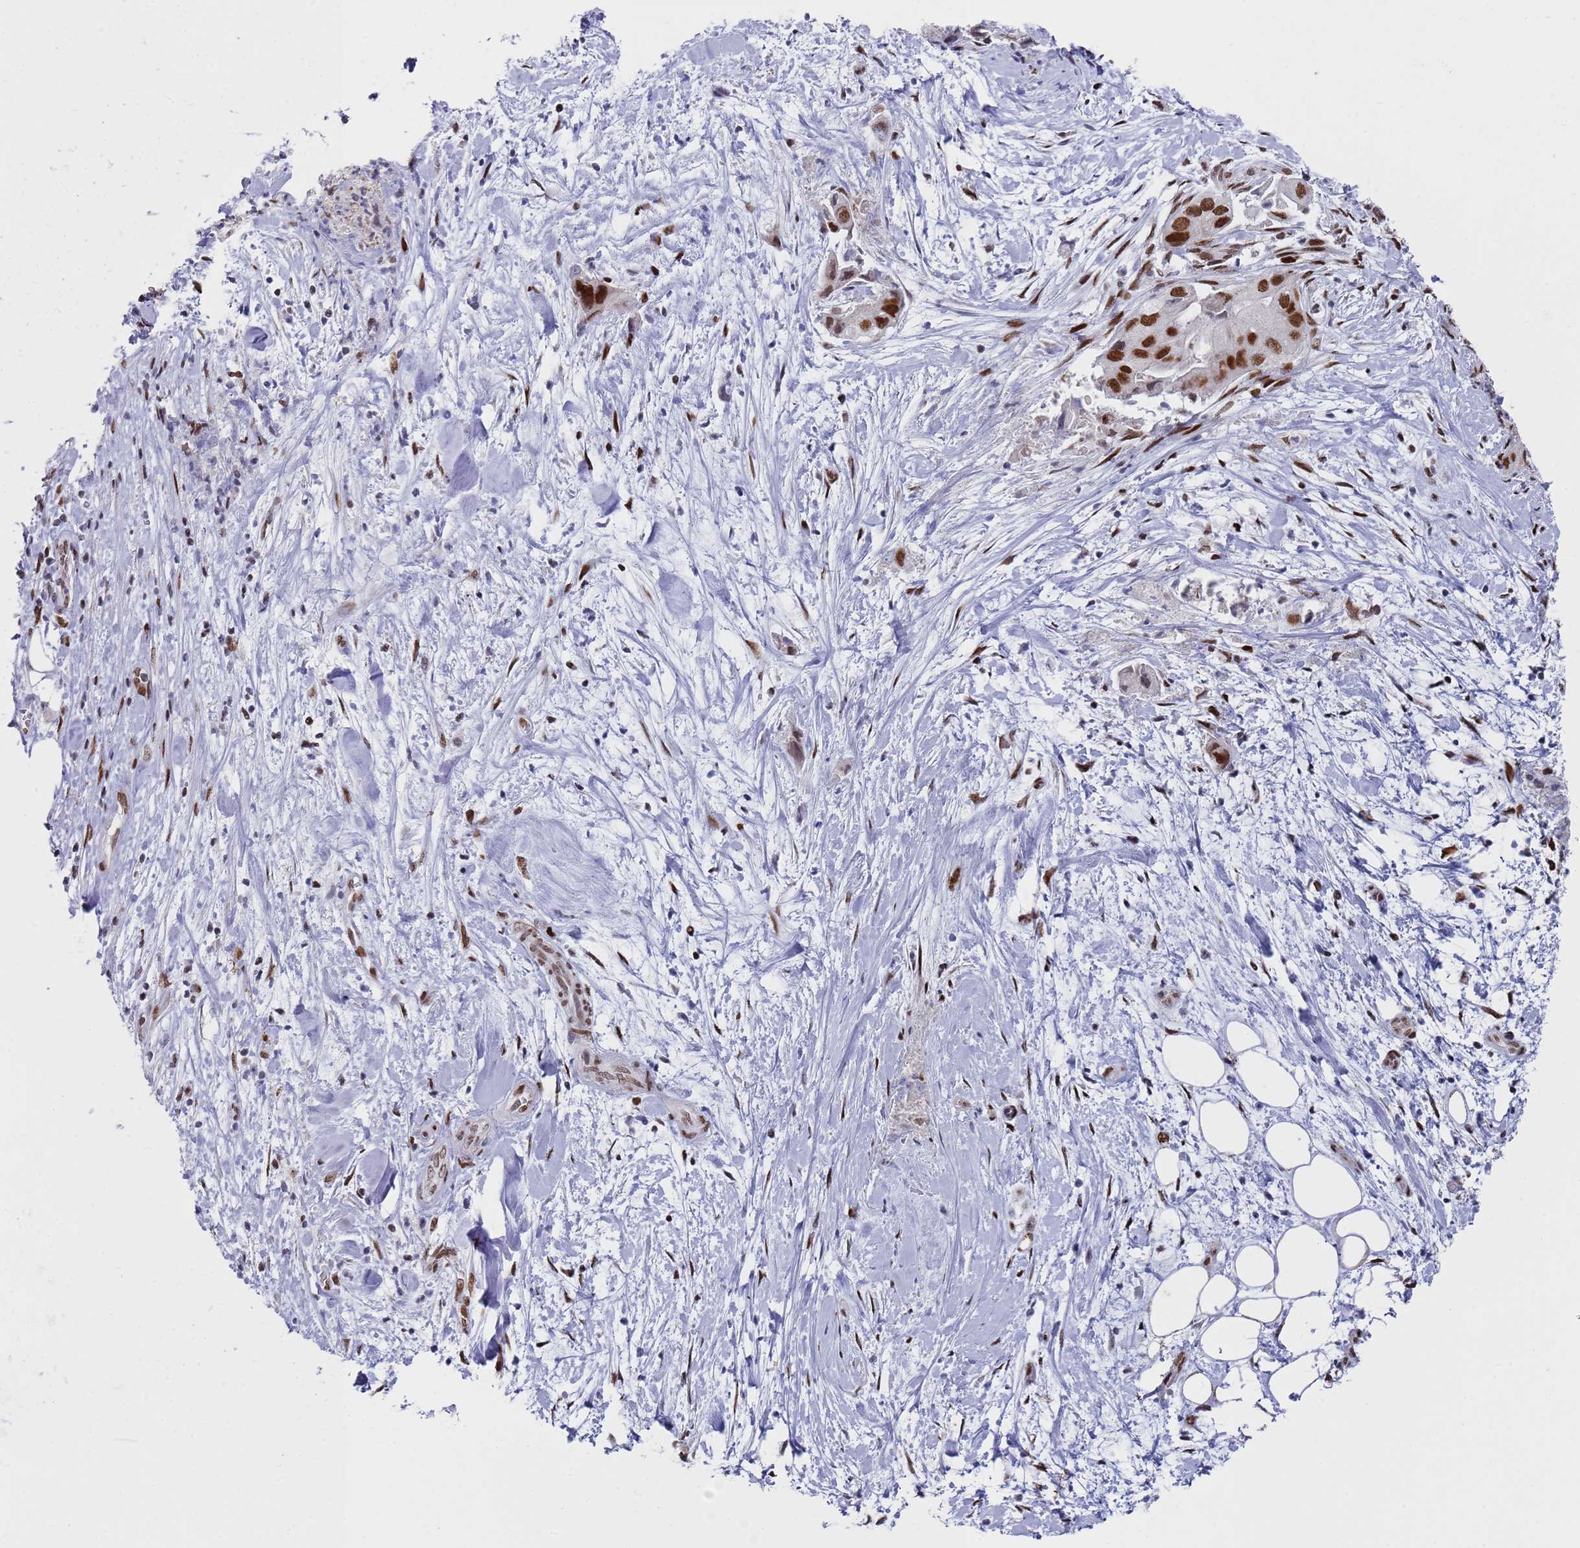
{"staining": {"intensity": "strong", "quantity": ">75%", "location": "nuclear"}, "tissue": "pancreatic cancer", "cell_type": "Tumor cells", "image_type": "cancer", "snomed": [{"axis": "morphology", "description": "Adenocarcinoma, NOS"}, {"axis": "topography", "description": "Pancreas"}], "caption": "There is high levels of strong nuclear expression in tumor cells of pancreatic cancer (adenocarcinoma), as demonstrated by immunohistochemical staining (brown color).", "gene": "COPS6", "patient": {"sex": "female", "age": 78}}